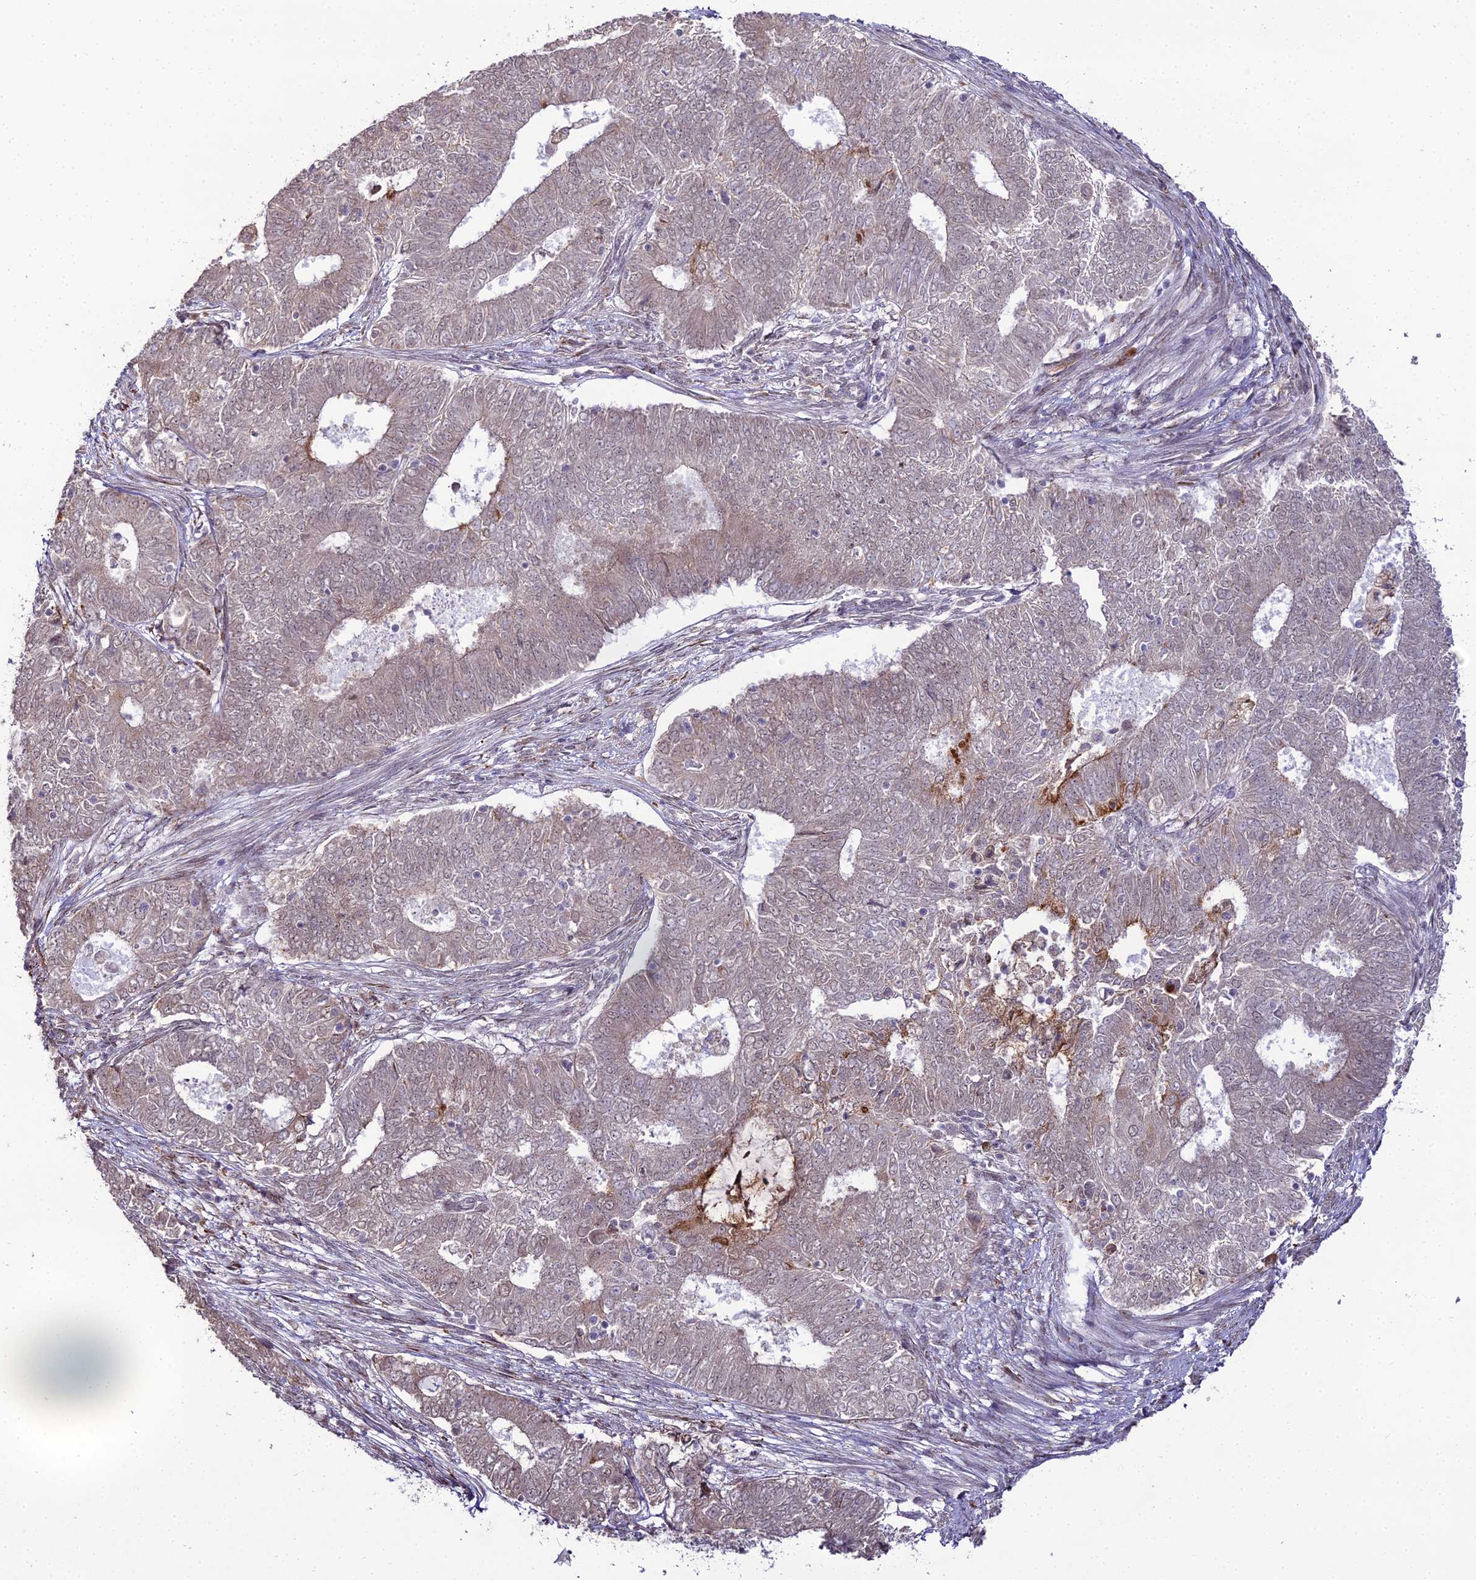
{"staining": {"intensity": "moderate", "quantity": "<25%", "location": "cytoplasmic/membranous"}, "tissue": "endometrial cancer", "cell_type": "Tumor cells", "image_type": "cancer", "snomed": [{"axis": "morphology", "description": "Adenocarcinoma, NOS"}, {"axis": "topography", "description": "Endometrium"}], "caption": "The histopathology image displays immunohistochemical staining of adenocarcinoma (endometrial). There is moderate cytoplasmic/membranous expression is seen in approximately <25% of tumor cells.", "gene": "TROAP", "patient": {"sex": "female", "age": 62}}